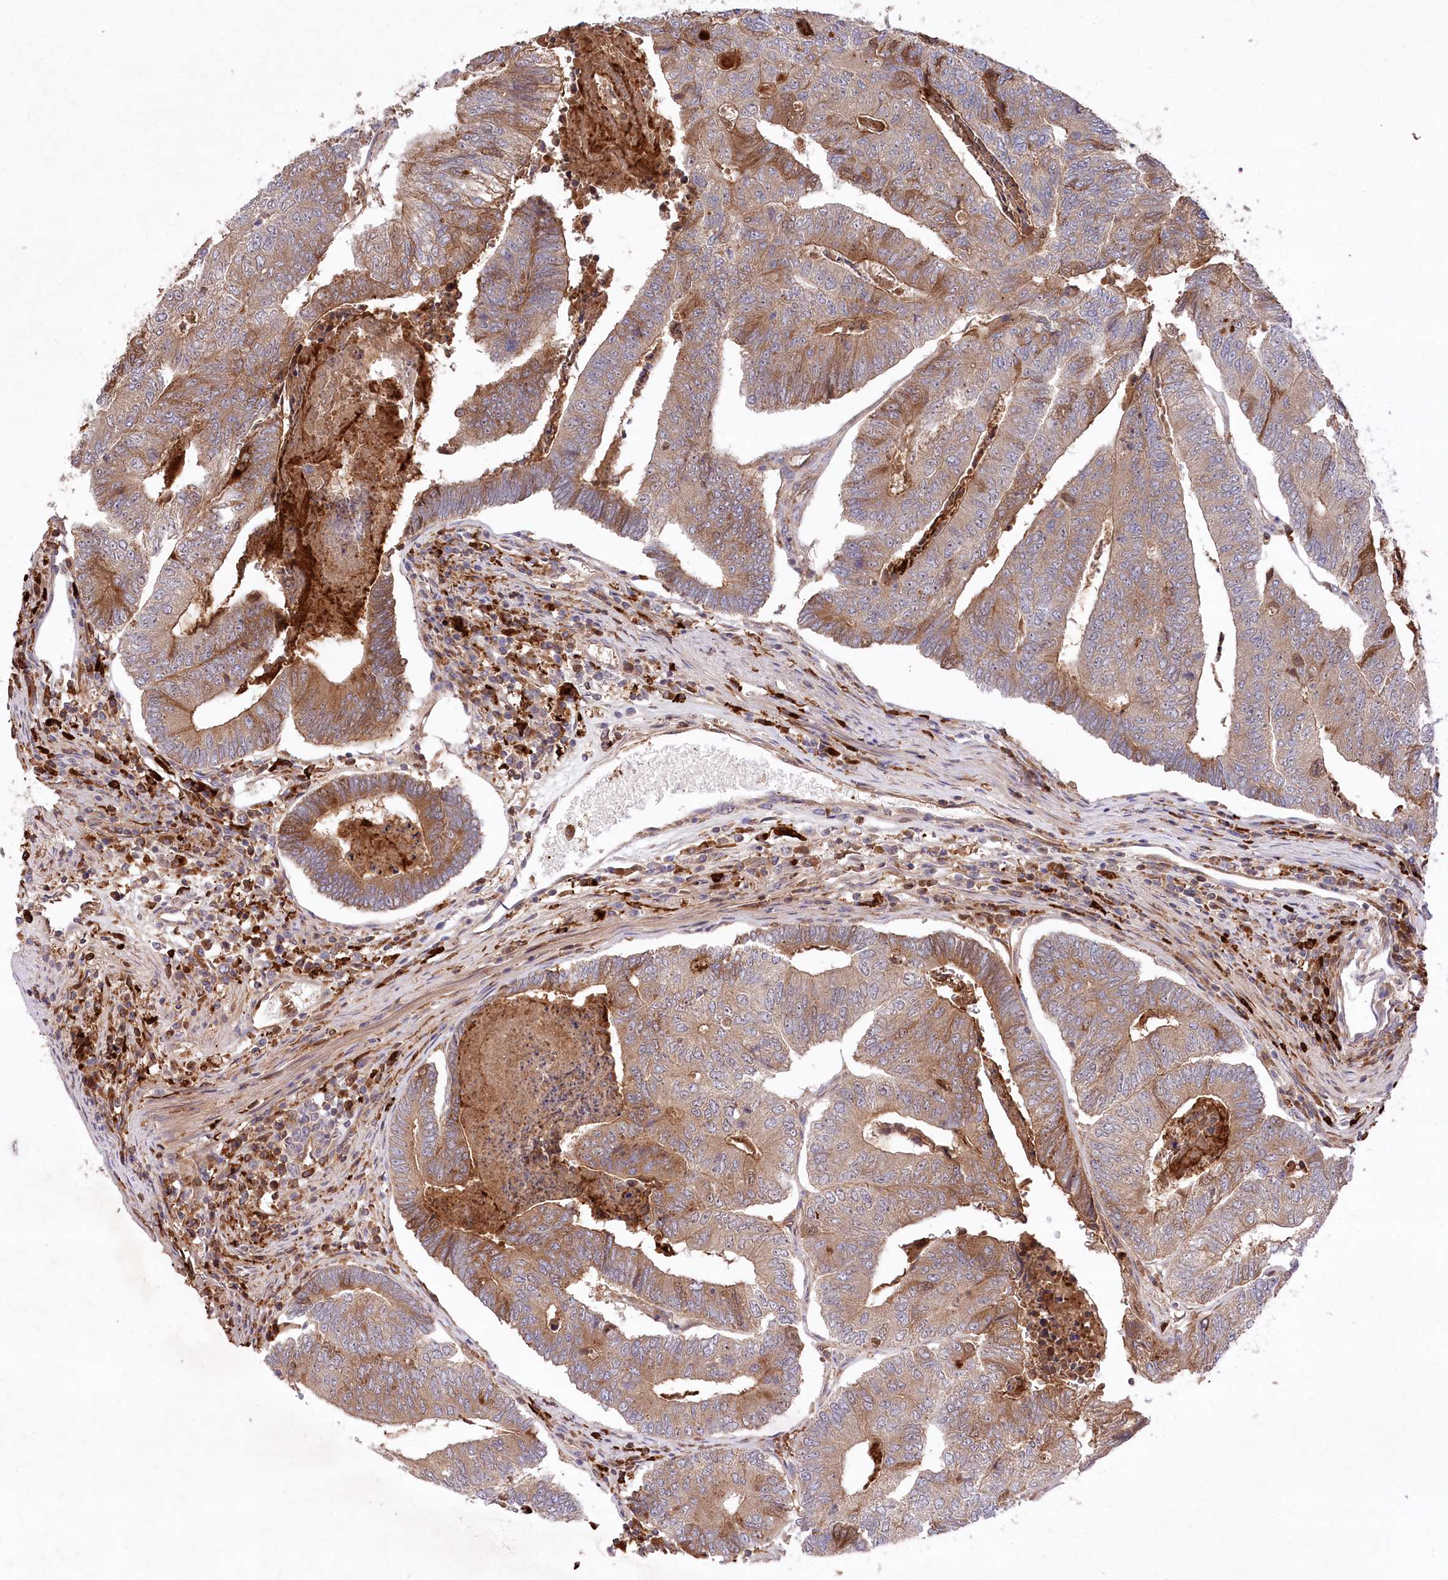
{"staining": {"intensity": "moderate", "quantity": ">75%", "location": "cytoplasmic/membranous"}, "tissue": "colorectal cancer", "cell_type": "Tumor cells", "image_type": "cancer", "snomed": [{"axis": "morphology", "description": "Adenocarcinoma, NOS"}, {"axis": "topography", "description": "Colon"}], "caption": "Protein staining reveals moderate cytoplasmic/membranous positivity in about >75% of tumor cells in colorectal adenocarcinoma.", "gene": "PPP1R21", "patient": {"sex": "female", "age": 67}}